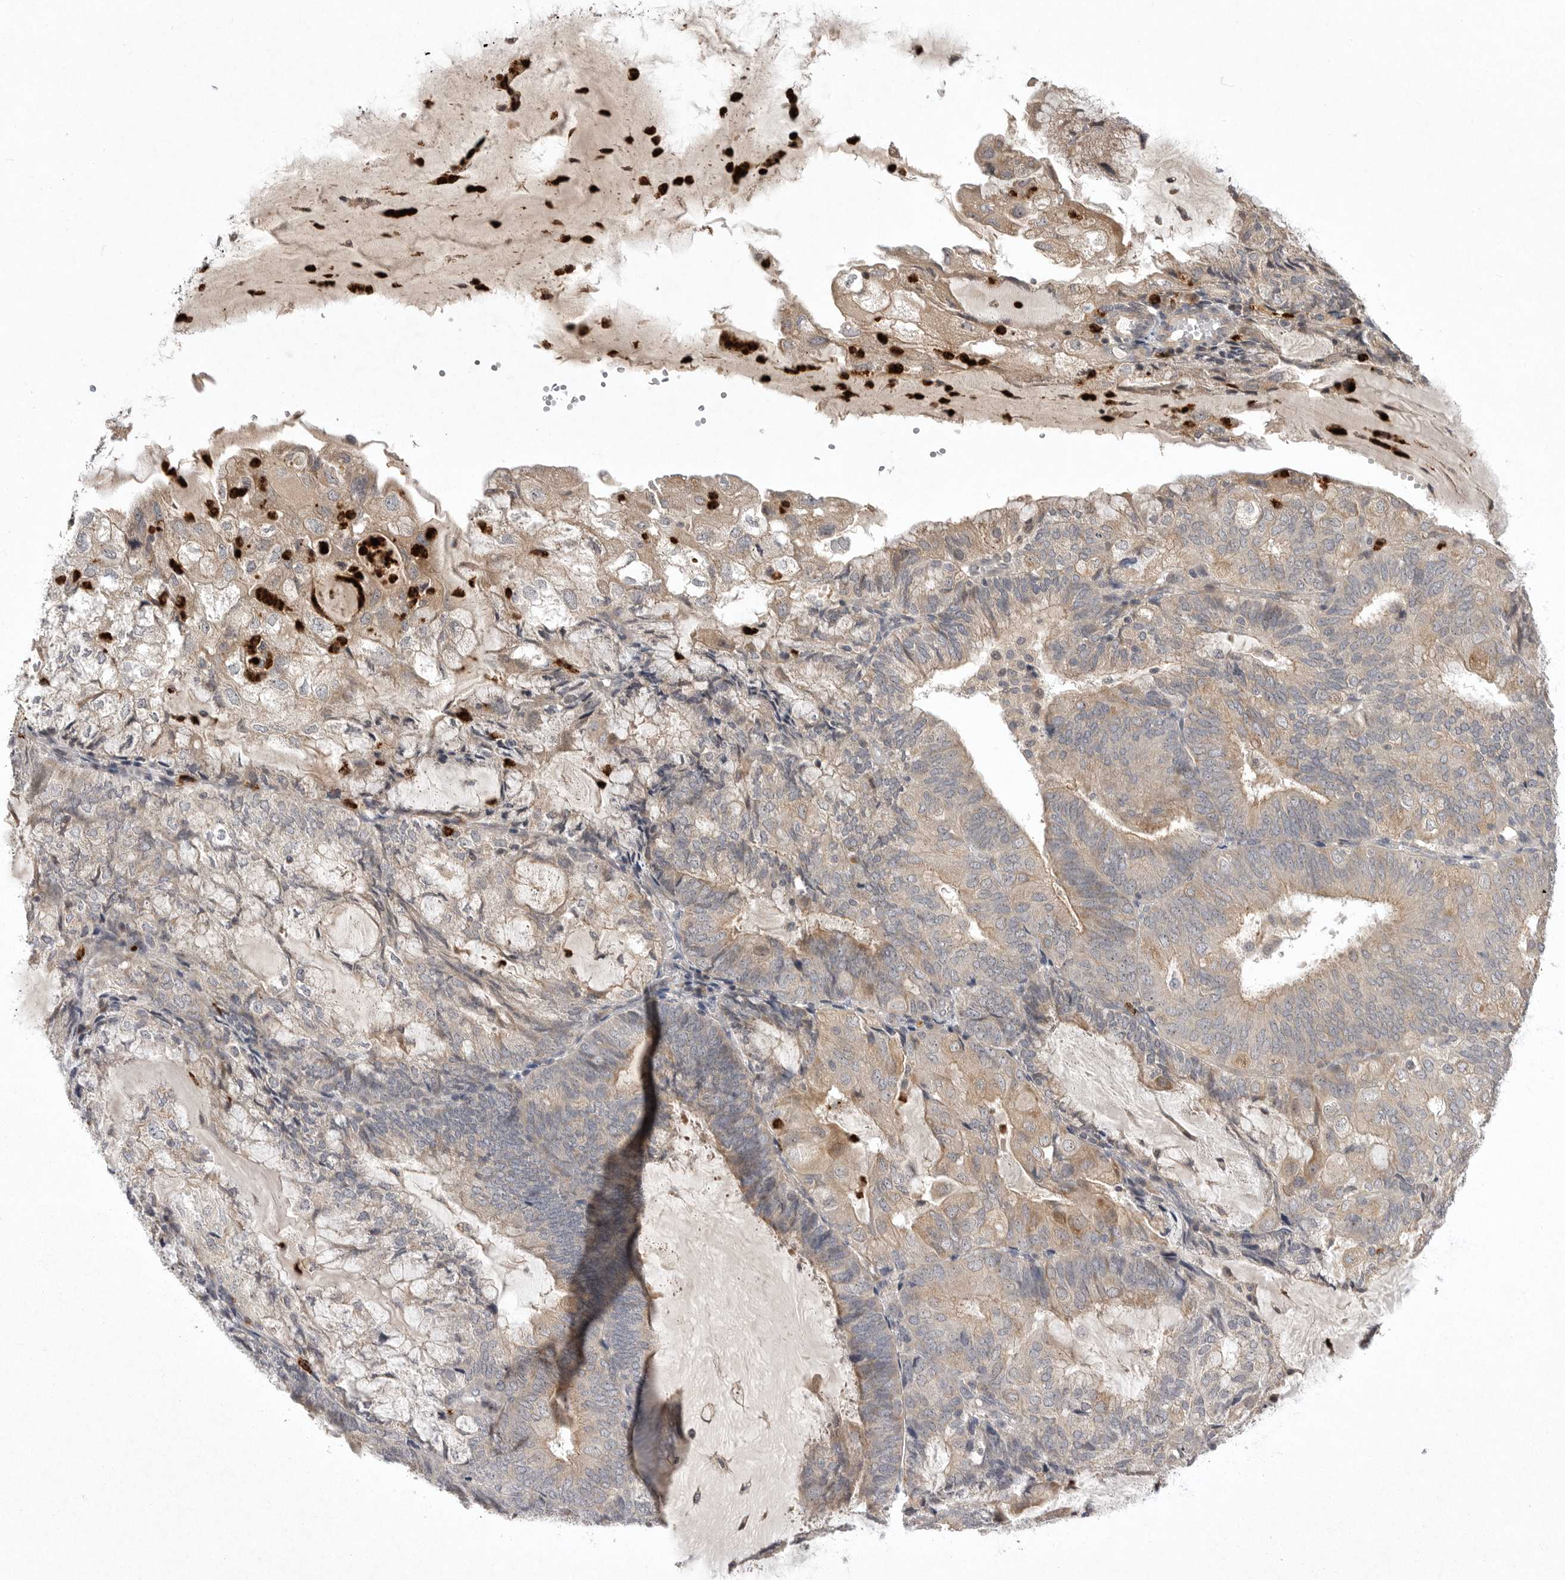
{"staining": {"intensity": "weak", "quantity": "25%-75%", "location": "cytoplasmic/membranous"}, "tissue": "endometrial cancer", "cell_type": "Tumor cells", "image_type": "cancer", "snomed": [{"axis": "morphology", "description": "Adenocarcinoma, NOS"}, {"axis": "topography", "description": "Endometrium"}], "caption": "Immunohistochemistry (IHC) (DAB) staining of endometrial cancer (adenocarcinoma) reveals weak cytoplasmic/membranous protein expression in about 25%-75% of tumor cells.", "gene": "UBE3D", "patient": {"sex": "female", "age": 81}}